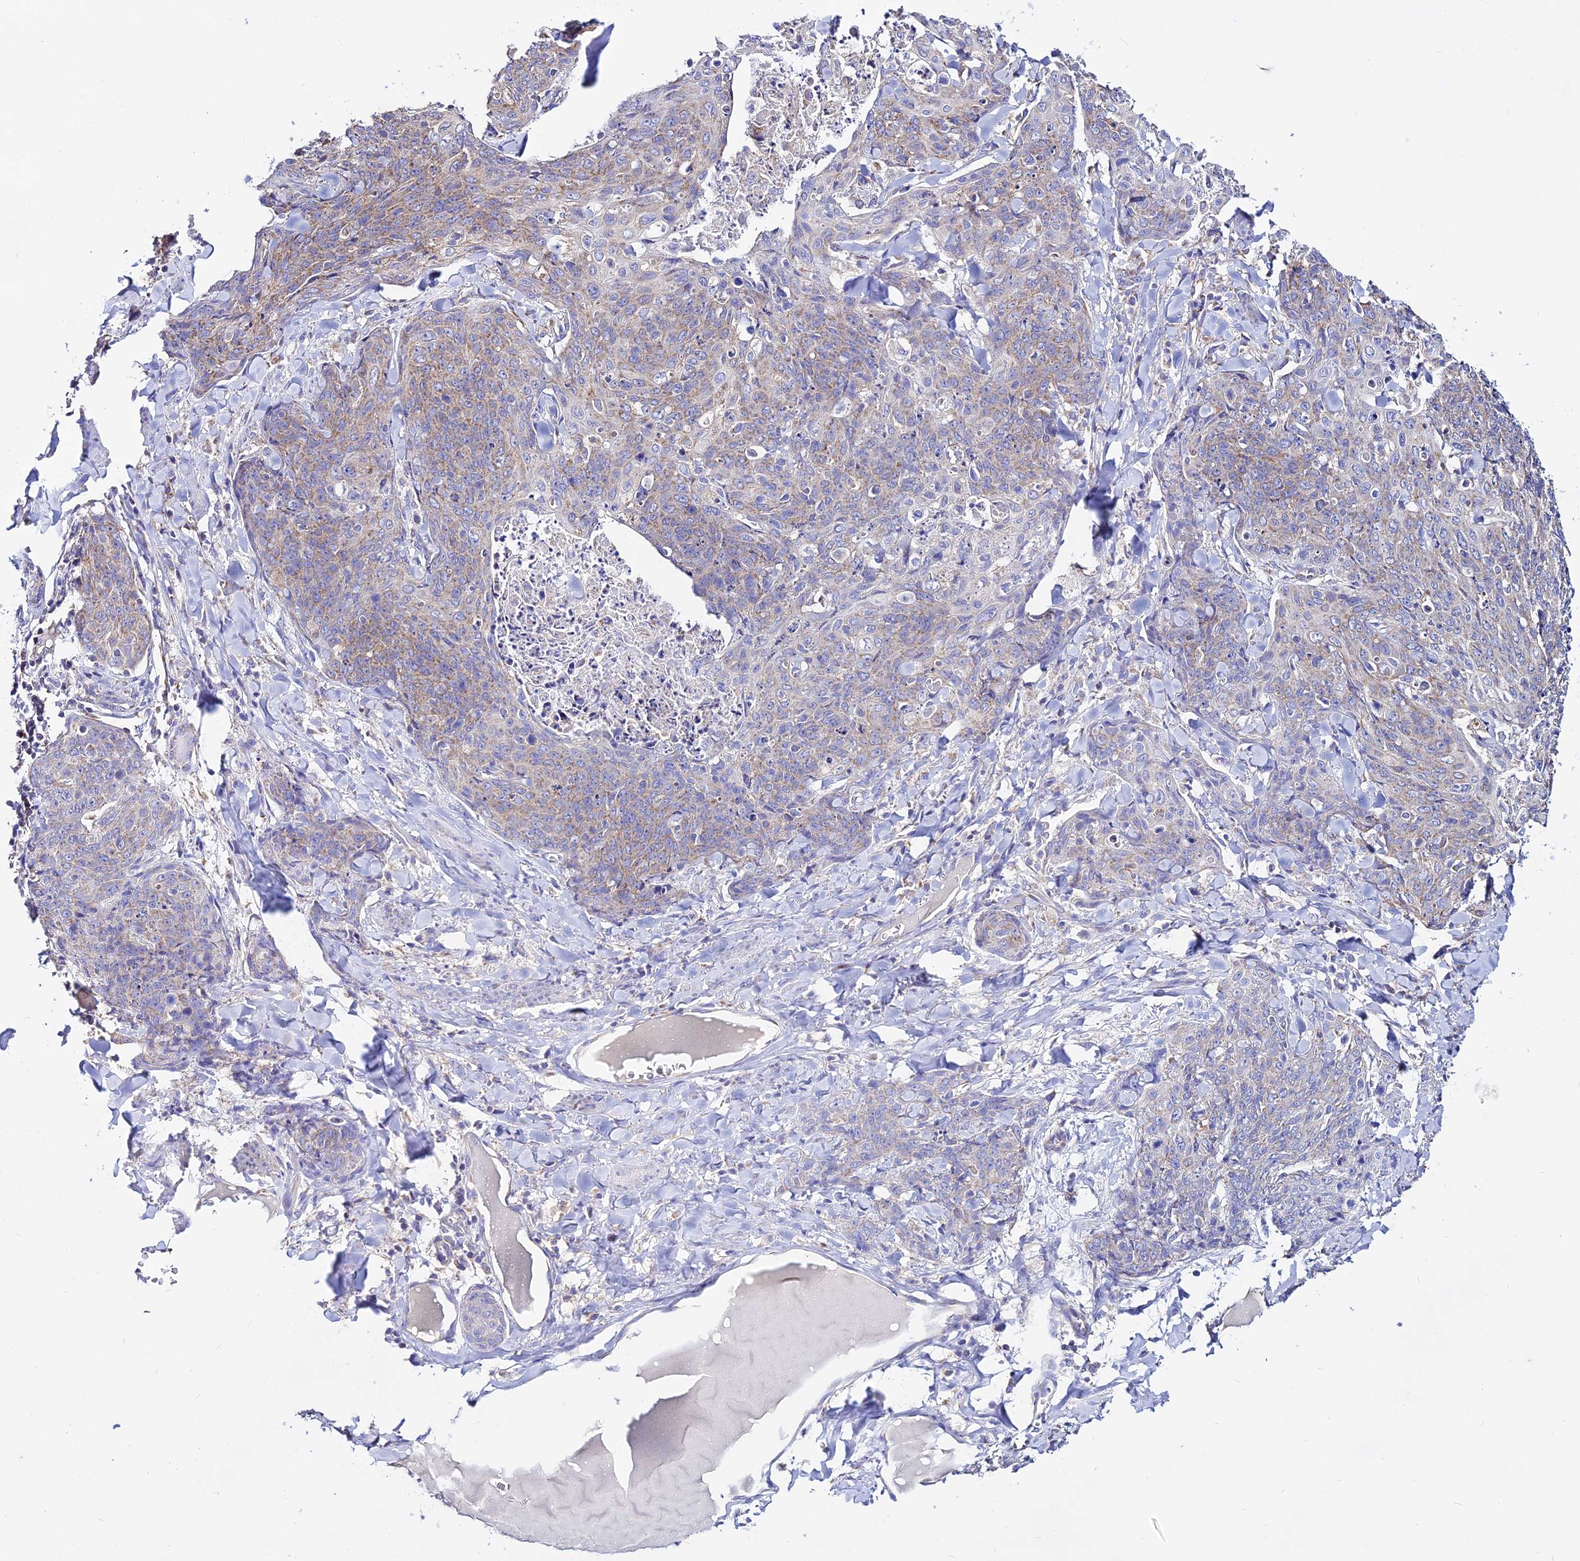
{"staining": {"intensity": "weak", "quantity": "25%-75%", "location": "cytoplasmic/membranous"}, "tissue": "skin cancer", "cell_type": "Tumor cells", "image_type": "cancer", "snomed": [{"axis": "morphology", "description": "Squamous cell carcinoma, NOS"}, {"axis": "topography", "description": "Skin"}, {"axis": "topography", "description": "Vulva"}], "caption": "Protein expression analysis of skin cancer (squamous cell carcinoma) shows weak cytoplasmic/membranous expression in about 25%-75% of tumor cells.", "gene": "TYW5", "patient": {"sex": "female", "age": 85}}